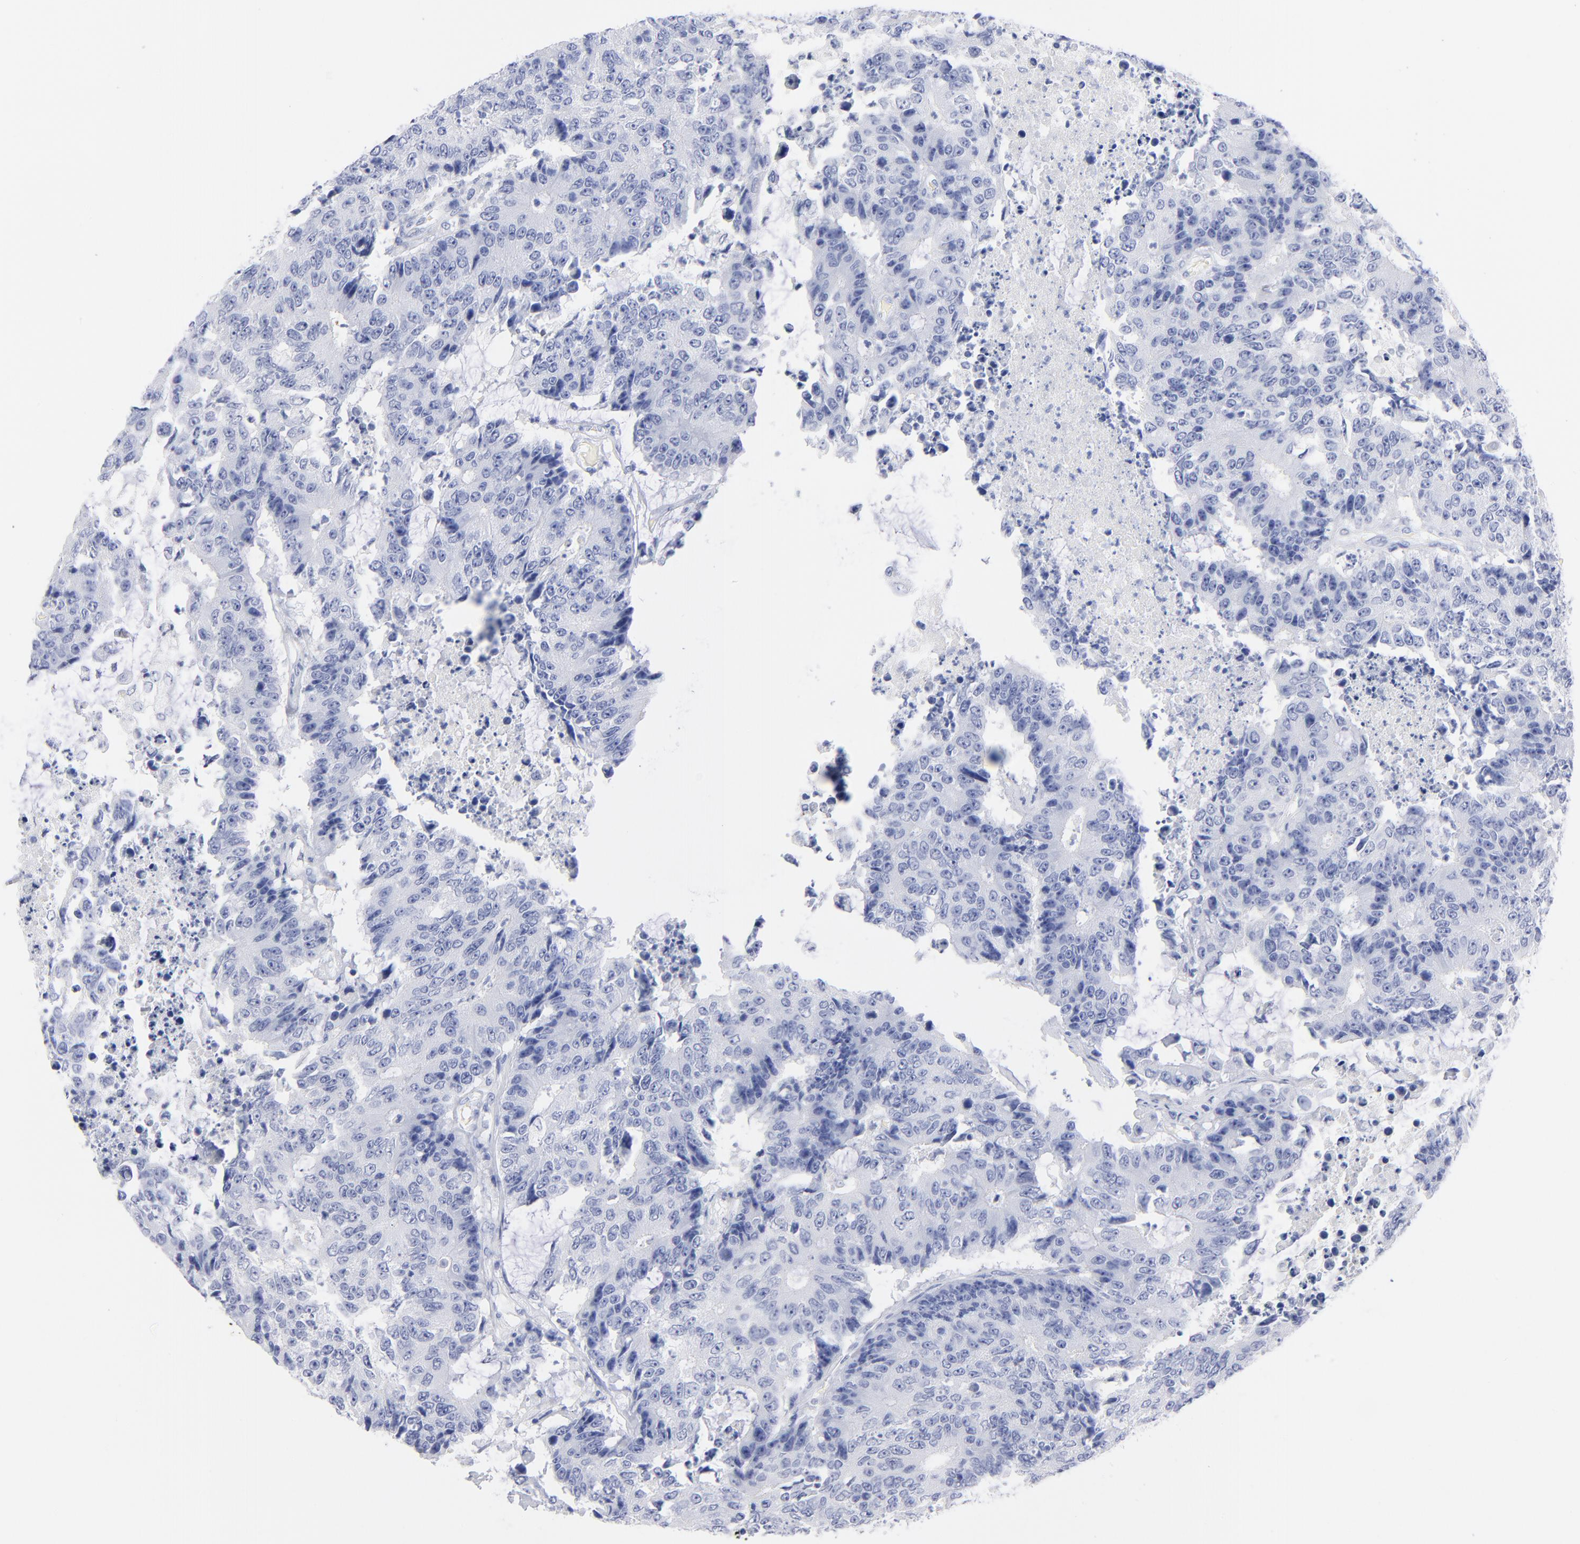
{"staining": {"intensity": "negative", "quantity": "none", "location": "none"}, "tissue": "colorectal cancer", "cell_type": "Tumor cells", "image_type": "cancer", "snomed": [{"axis": "morphology", "description": "Adenocarcinoma, NOS"}, {"axis": "topography", "description": "Colon"}], "caption": "This is an IHC micrograph of colorectal cancer. There is no positivity in tumor cells.", "gene": "ACY1", "patient": {"sex": "female", "age": 86}}